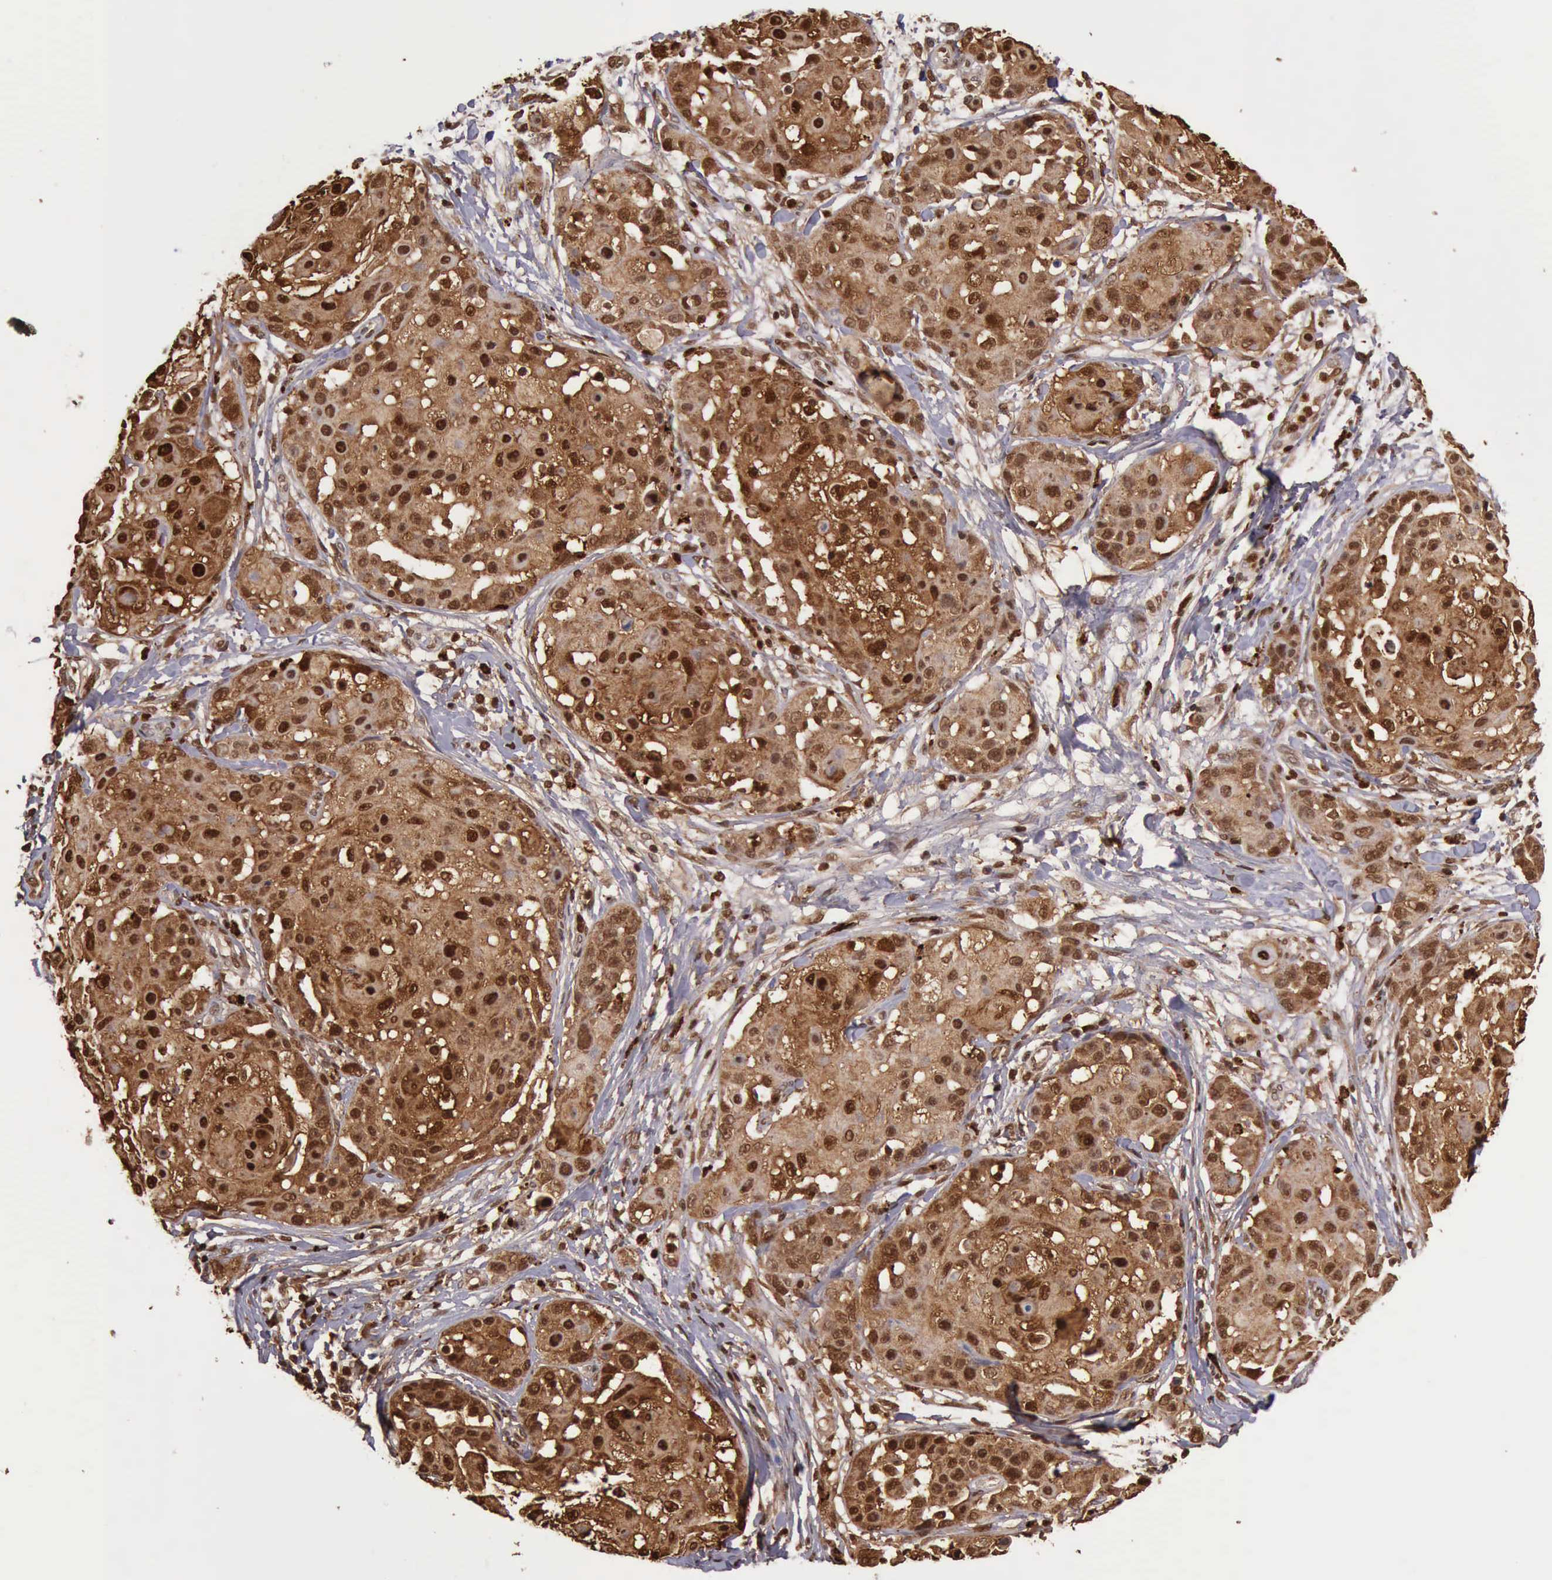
{"staining": {"intensity": "strong", "quantity": ">75%", "location": "cytoplasmic/membranous,nuclear"}, "tissue": "skin cancer", "cell_type": "Tumor cells", "image_type": "cancer", "snomed": [{"axis": "morphology", "description": "Squamous cell carcinoma, NOS"}, {"axis": "topography", "description": "Skin"}], "caption": "Protein expression analysis of human skin squamous cell carcinoma reveals strong cytoplasmic/membranous and nuclear expression in approximately >75% of tumor cells.", "gene": "CSTA", "patient": {"sex": "female", "age": 57}}